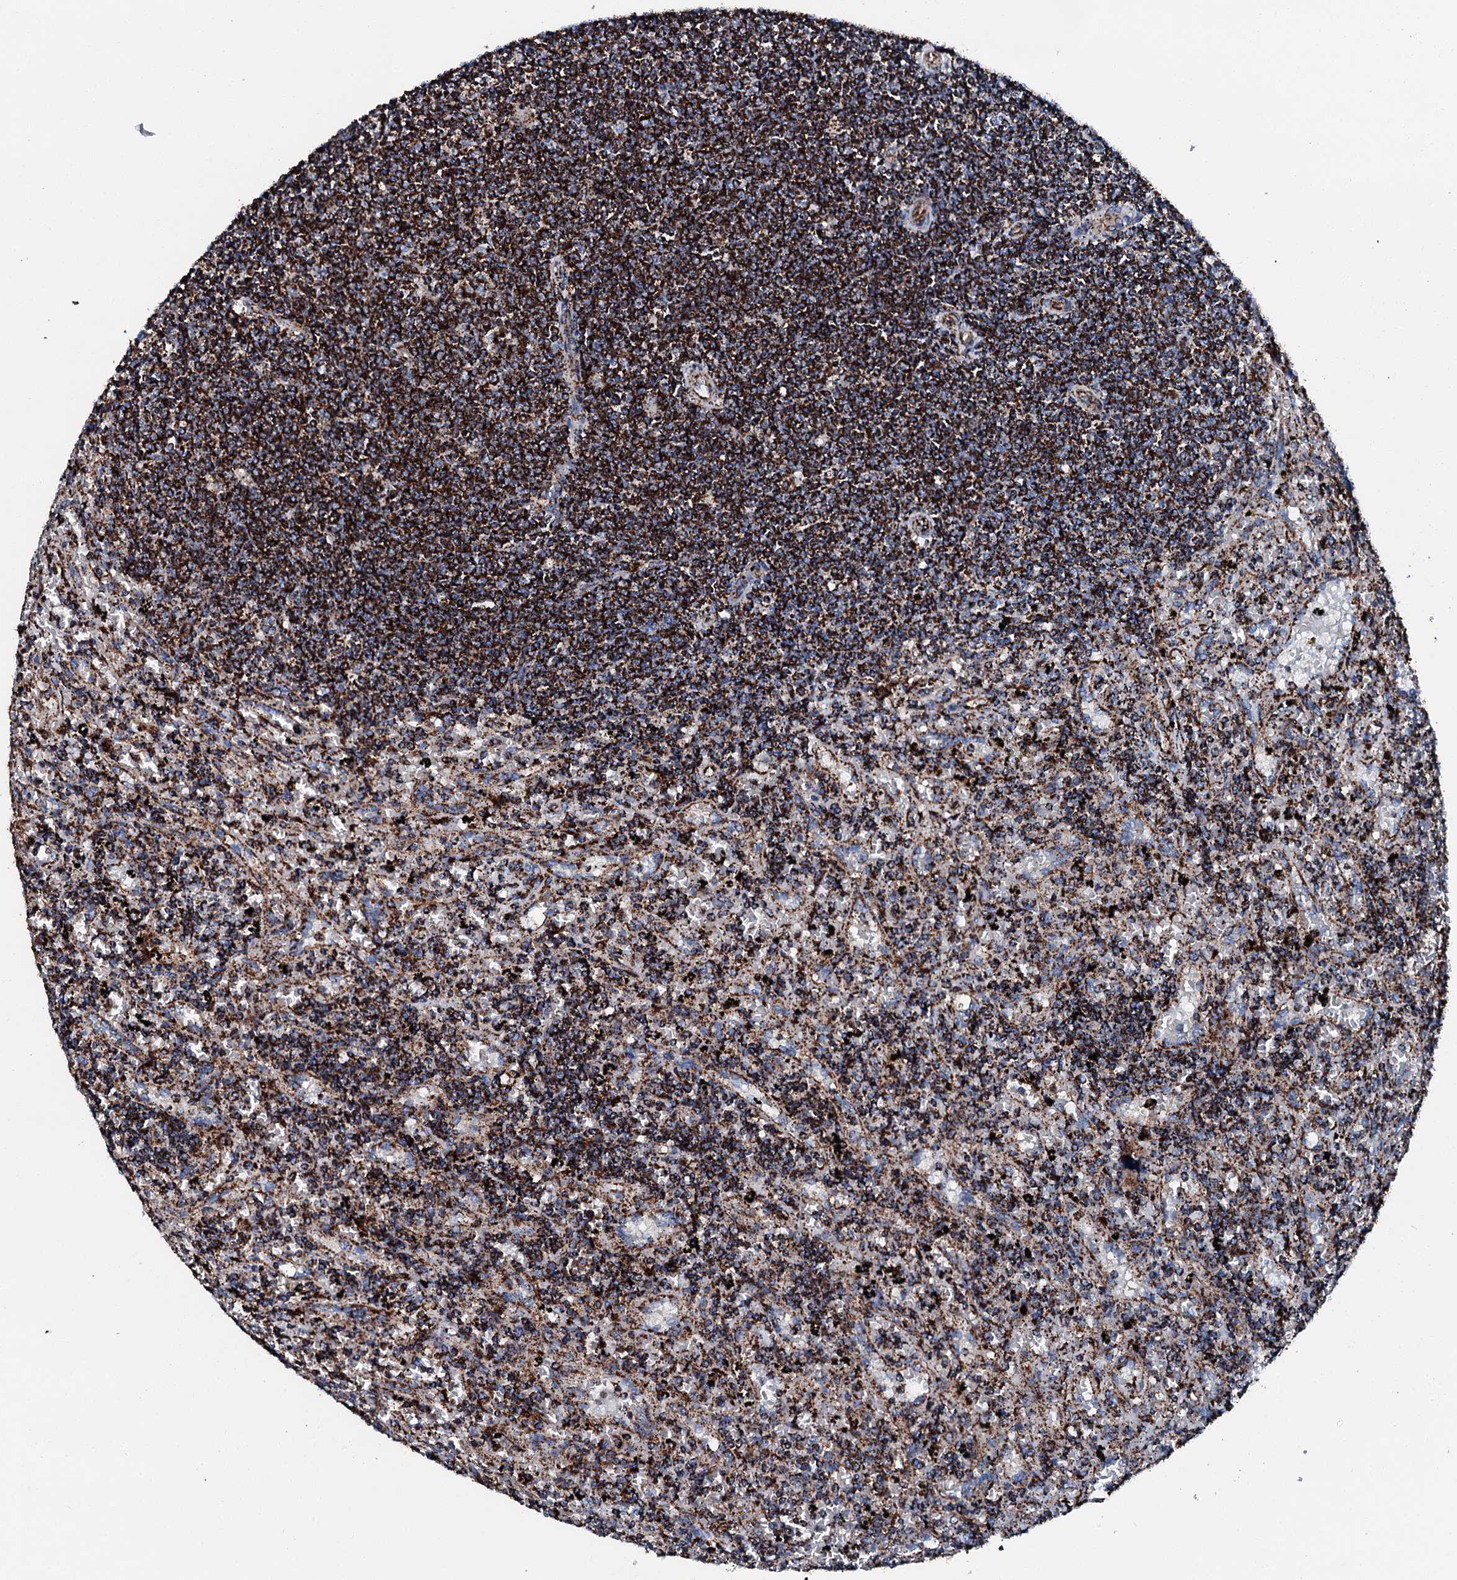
{"staining": {"intensity": "strong", "quantity": ">75%", "location": "cytoplasmic/membranous"}, "tissue": "lymphoma", "cell_type": "Tumor cells", "image_type": "cancer", "snomed": [{"axis": "morphology", "description": "Malignant lymphoma, non-Hodgkin's type, Low grade"}, {"axis": "topography", "description": "Spleen"}], "caption": "About >75% of tumor cells in human lymphoma exhibit strong cytoplasmic/membranous protein positivity as visualized by brown immunohistochemical staining.", "gene": "HADH", "patient": {"sex": "male", "age": 76}}